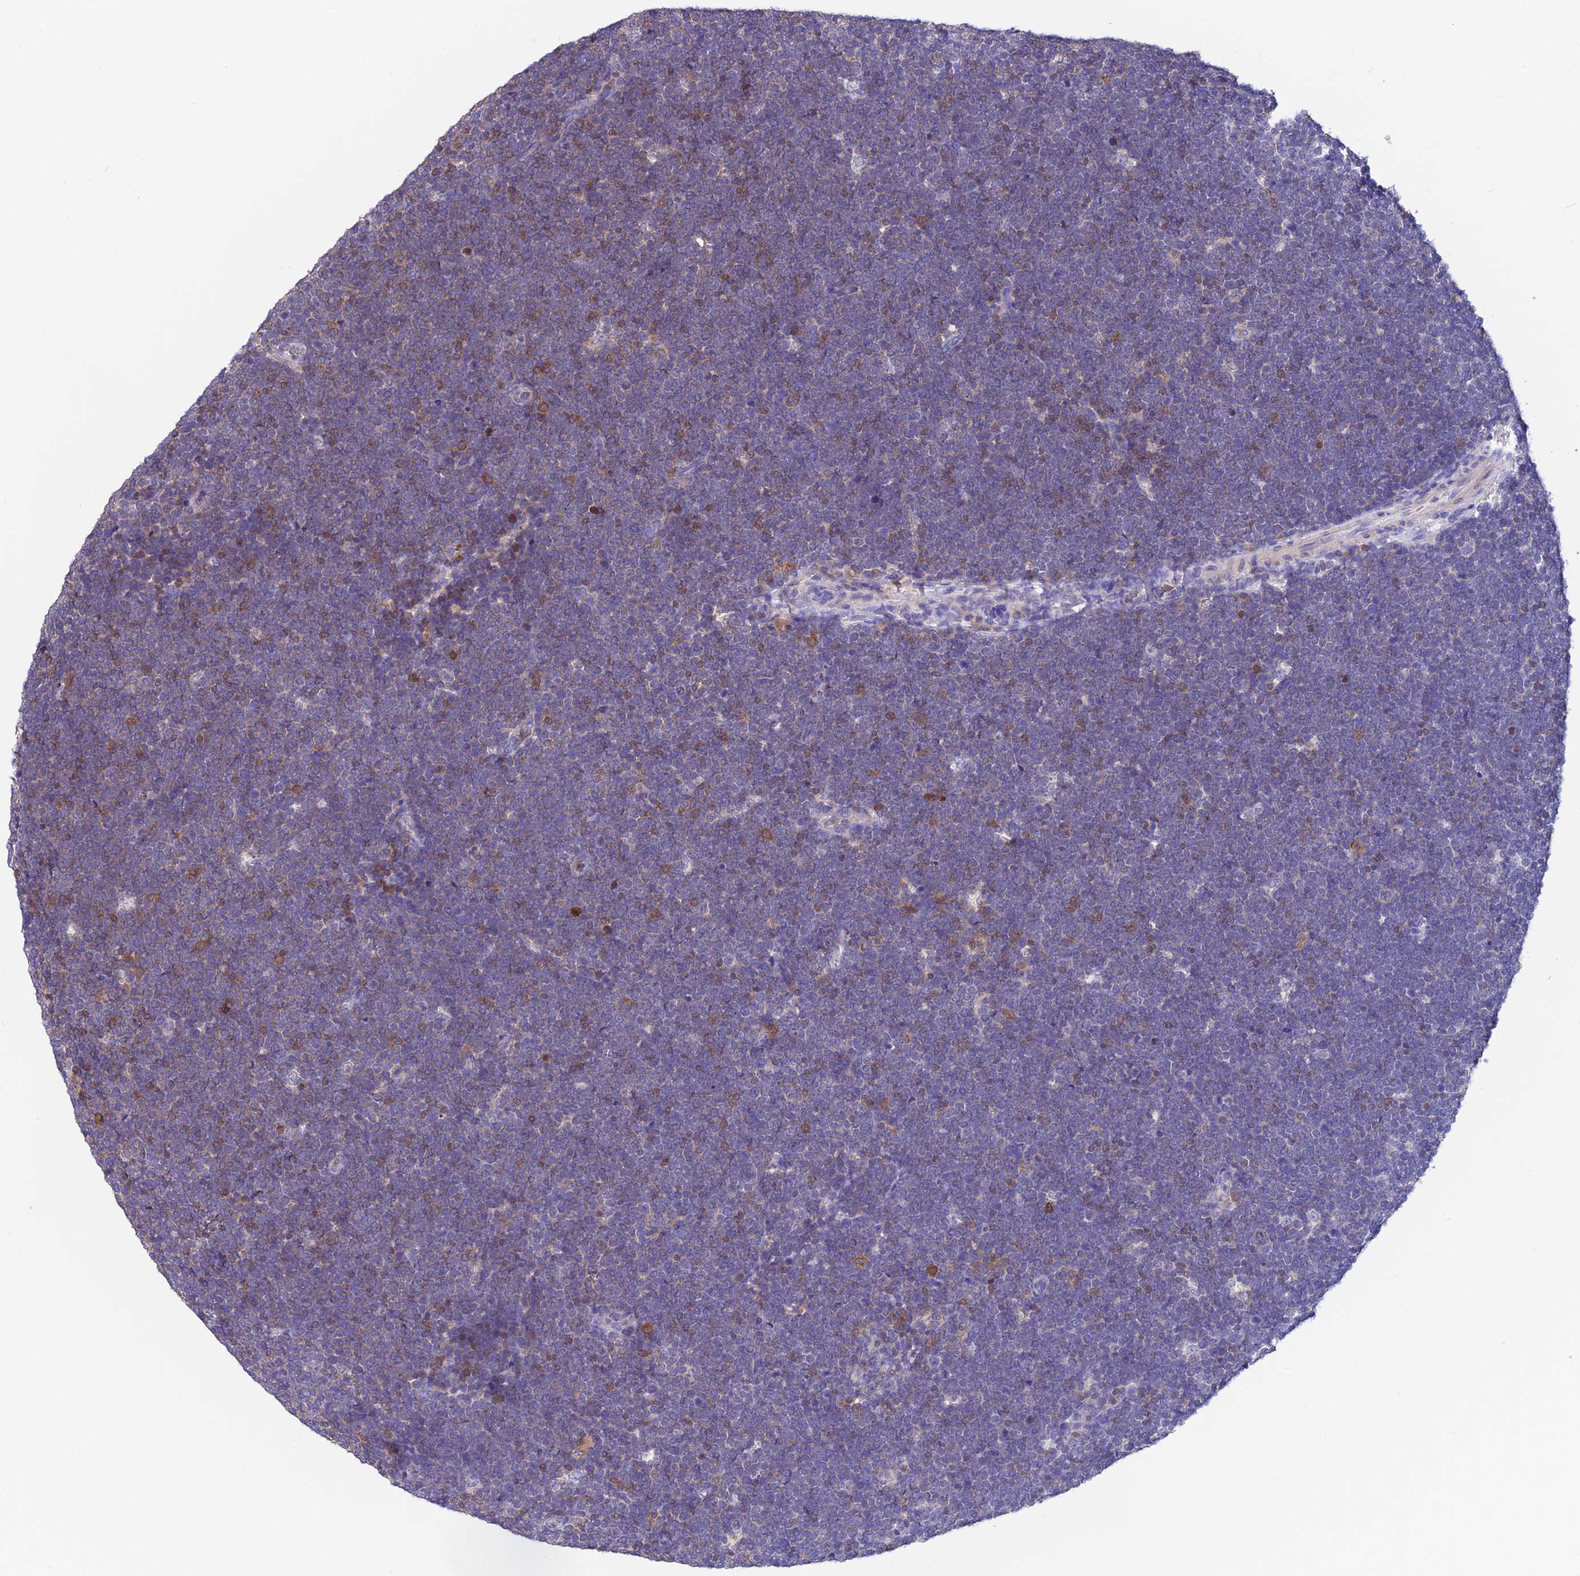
{"staining": {"intensity": "negative", "quantity": "none", "location": "none"}, "tissue": "lymphoma", "cell_type": "Tumor cells", "image_type": "cancer", "snomed": [{"axis": "morphology", "description": "Malignant lymphoma, non-Hodgkin's type, High grade"}, {"axis": "topography", "description": "Lymph node"}], "caption": "The micrograph exhibits no significant staining in tumor cells of lymphoma. (Stains: DAB immunohistochemistry (IHC) with hematoxylin counter stain, Microscopy: brightfield microscopy at high magnification).", "gene": "LPXN", "patient": {"sex": "male", "age": 13}}